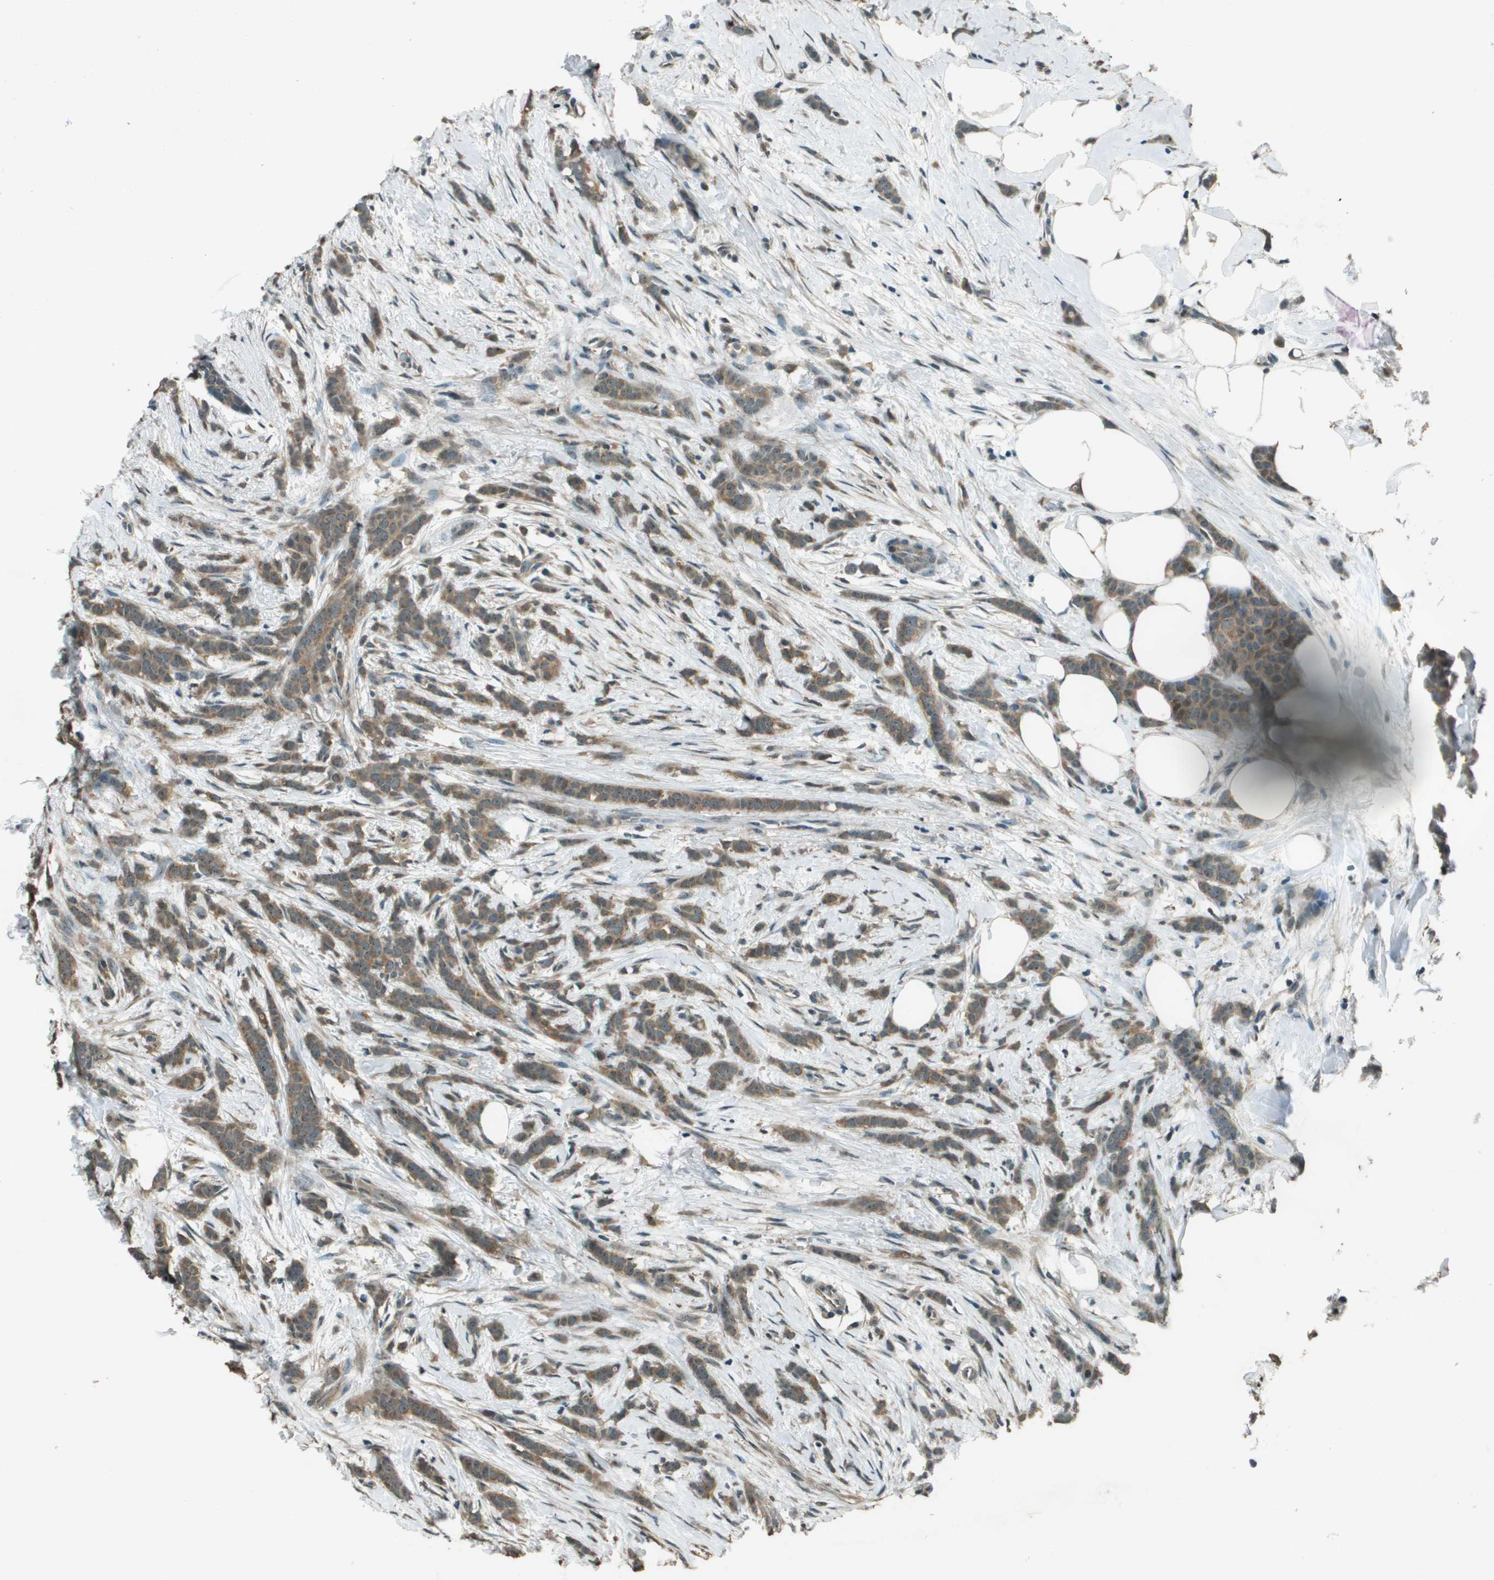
{"staining": {"intensity": "moderate", "quantity": ">75%", "location": "cytoplasmic/membranous"}, "tissue": "breast cancer", "cell_type": "Tumor cells", "image_type": "cancer", "snomed": [{"axis": "morphology", "description": "Lobular carcinoma, in situ"}, {"axis": "morphology", "description": "Lobular carcinoma"}, {"axis": "topography", "description": "Breast"}], "caption": "Tumor cells reveal medium levels of moderate cytoplasmic/membranous positivity in approximately >75% of cells in human breast cancer (lobular carcinoma in situ).", "gene": "SDC3", "patient": {"sex": "female", "age": 41}}